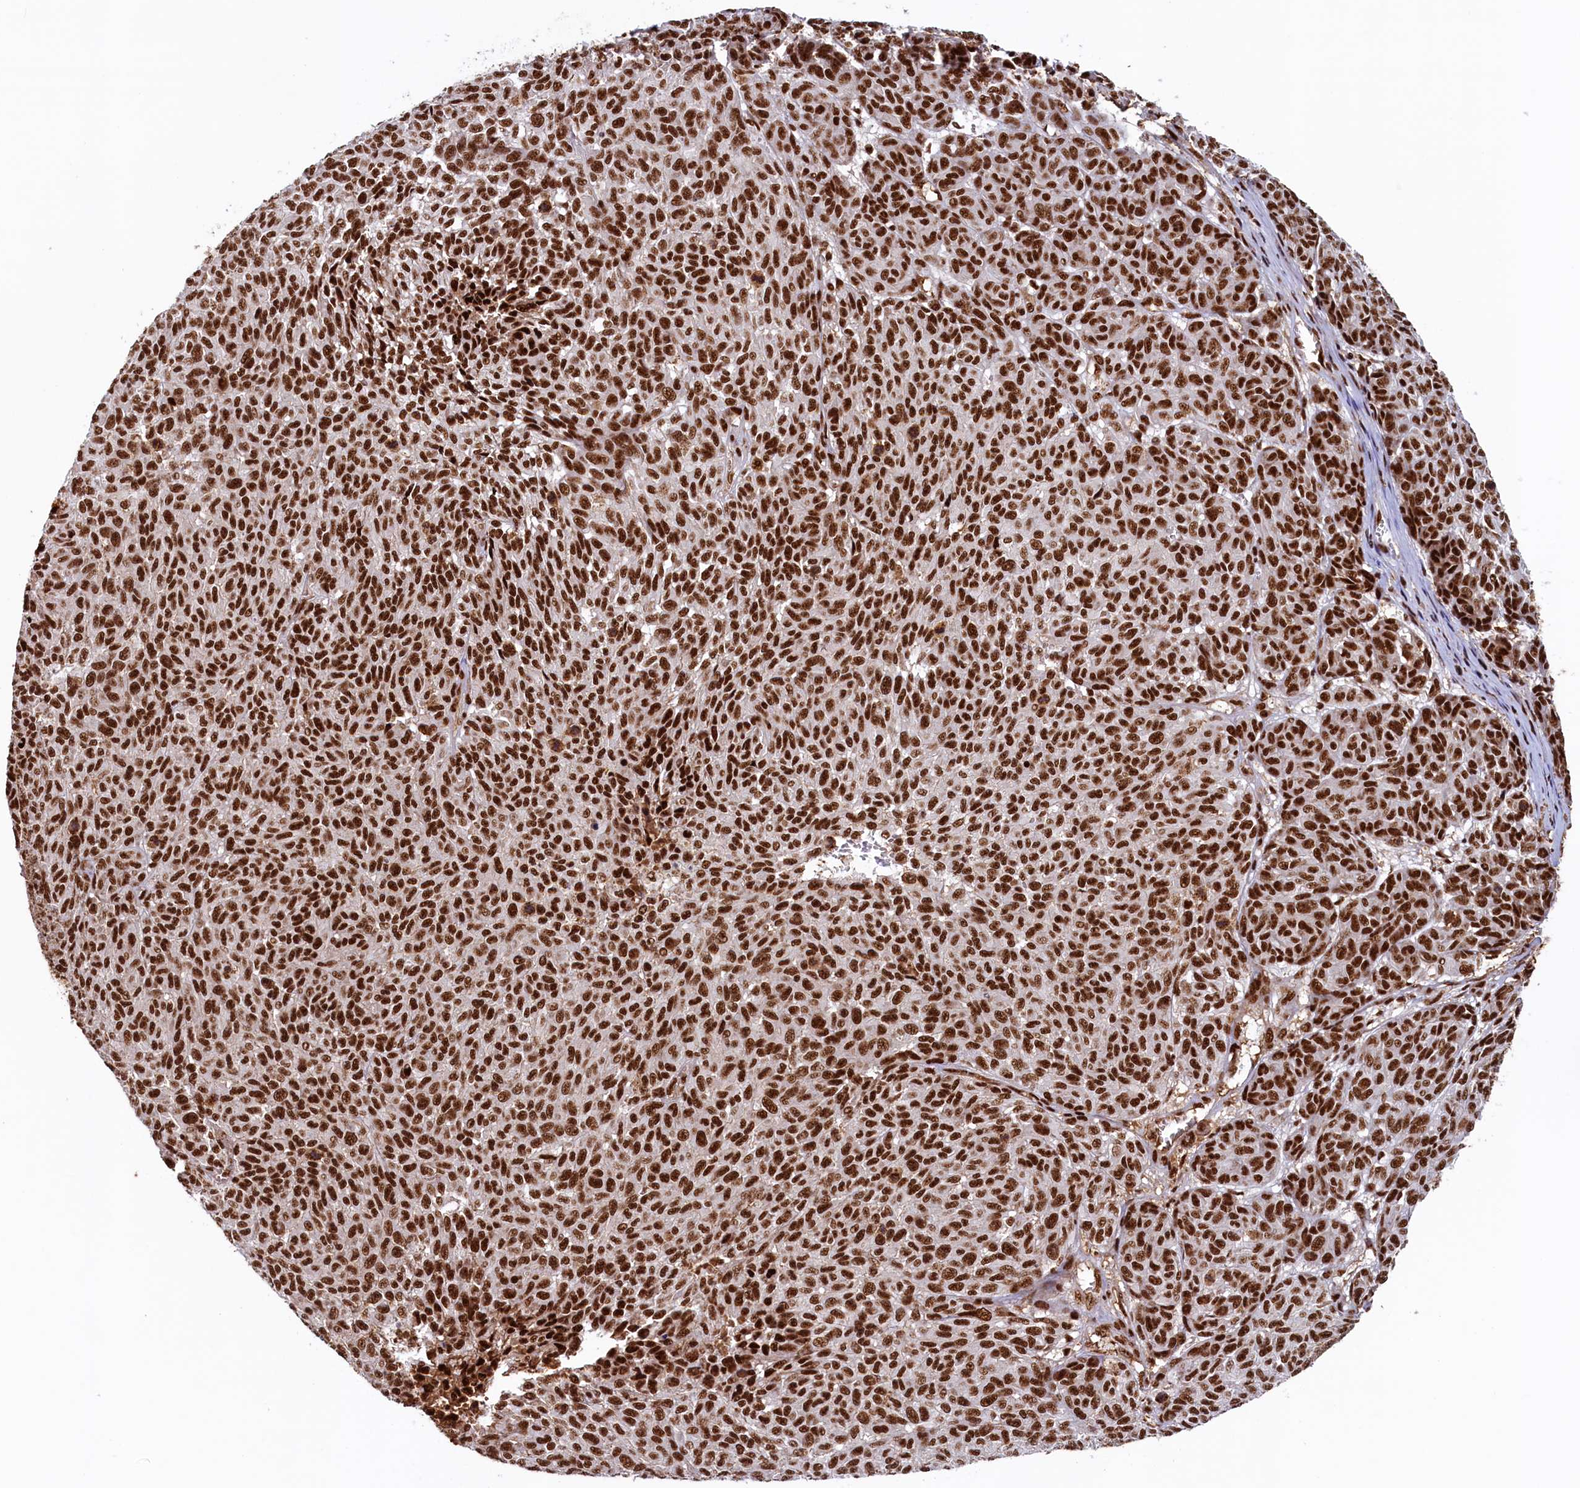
{"staining": {"intensity": "strong", "quantity": ">75%", "location": "nuclear"}, "tissue": "melanoma", "cell_type": "Tumor cells", "image_type": "cancer", "snomed": [{"axis": "morphology", "description": "Malignant melanoma, NOS"}, {"axis": "topography", "description": "Skin"}], "caption": "A histopathology image of melanoma stained for a protein demonstrates strong nuclear brown staining in tumor cells. Using DAB (3,3'-diaminobenzidine) (brown) and hematoxylin (blue) stains, captured at high magnification using brightfield microscopy.", "gene": "ZC3H18", "patient": {"sex": "male", "age": 49}}